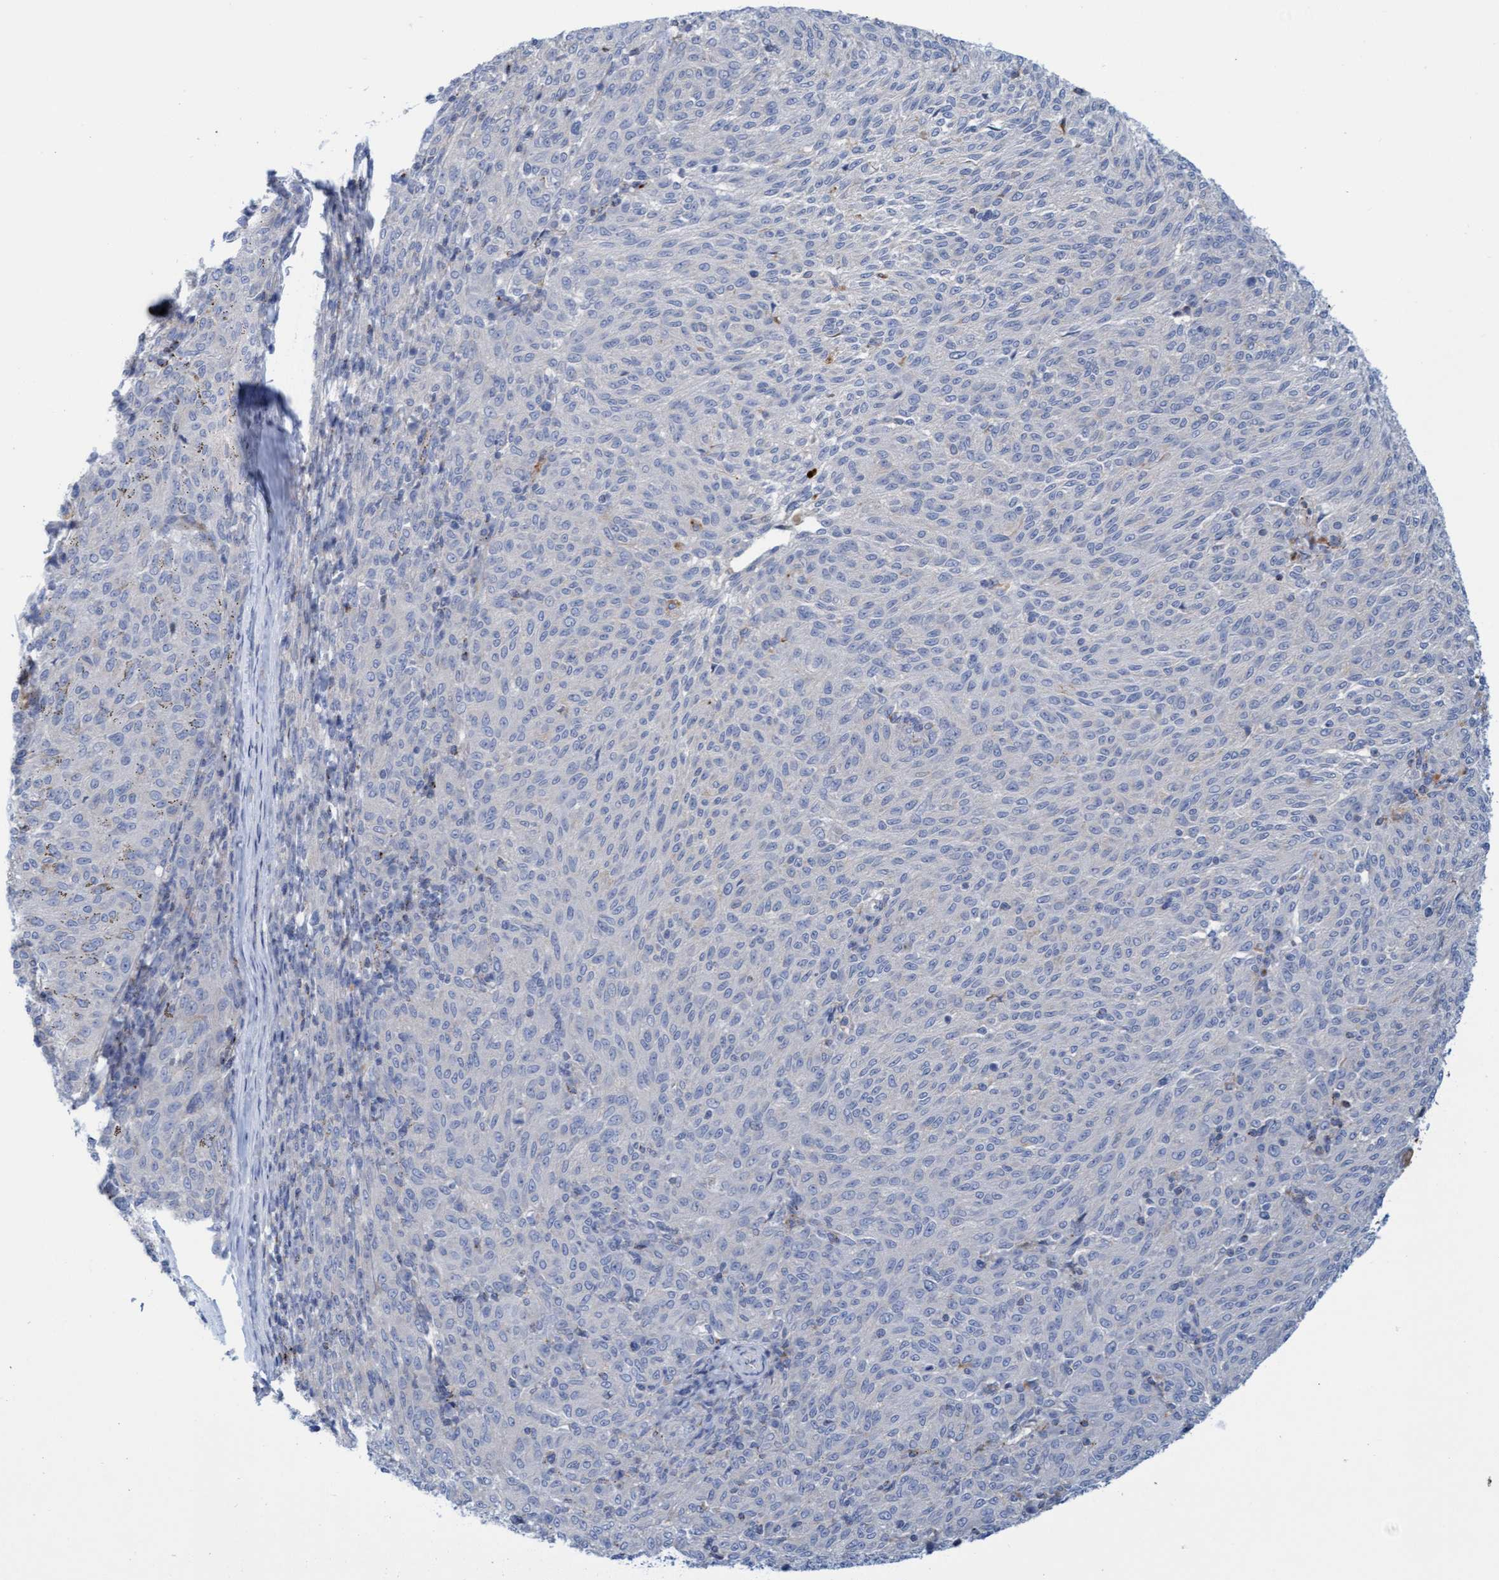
{"staining": {"intensity": "negative", "quantity": "none", "location": "none"}, "tissue": "melanoma", "cell_type": "Tumor cells", "image_type": "cancer", "snomed": [{"axis": "morphology", "description": "Malignant melanoma, NOS"}, {"axis": "topography", "description": "Skin"}], "caption": "There is no significant expression in tumor cells of melanoma.", "gene": "SGSH", "patient": {"sex": "female", "age": 72}}